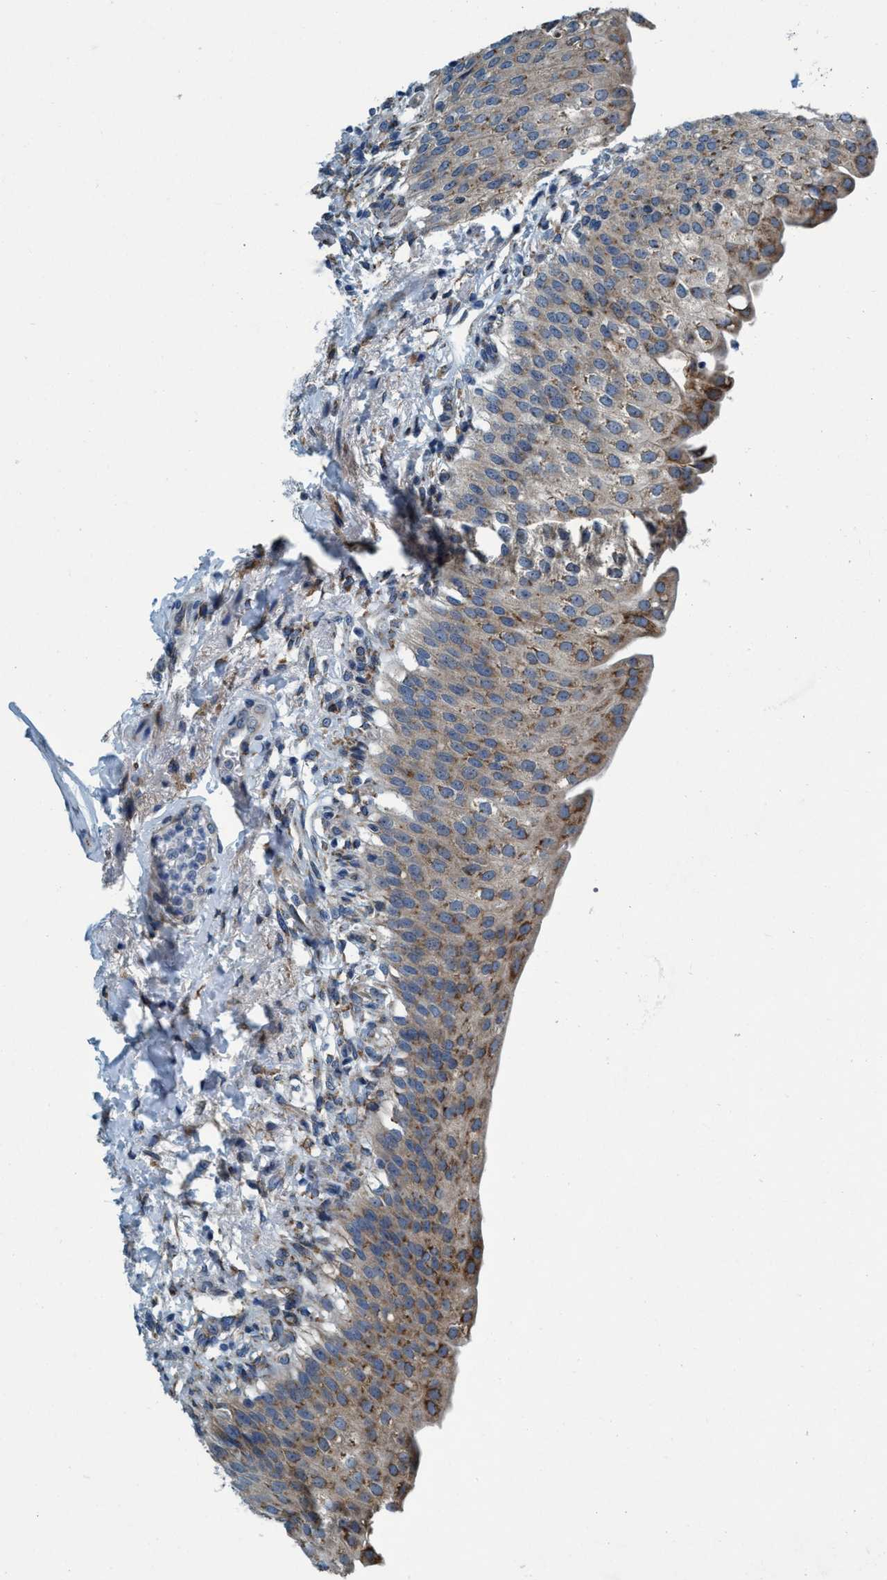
{"staining": {"intensity": "strong", "quantity": "25%-75%", "location": "cytoplasmic/membranous"}, "tissue": "urinary bladder", "cell_type": "Urothelial cells", "image_type": "normal", "snomed": [{"axis": "morphology", "description": "Normal tissue, NOS"}, {"axis": "topography", "description": "Urinary bladder"}], "caption": "Urinary bladder stained for a protein (brown) exhibits strong cytoplasmic/membranous positive expression in about 25%-75% of urothelial cells.", "gene": "ARMC9", "patient": {"sex": "female", "age": 60}}